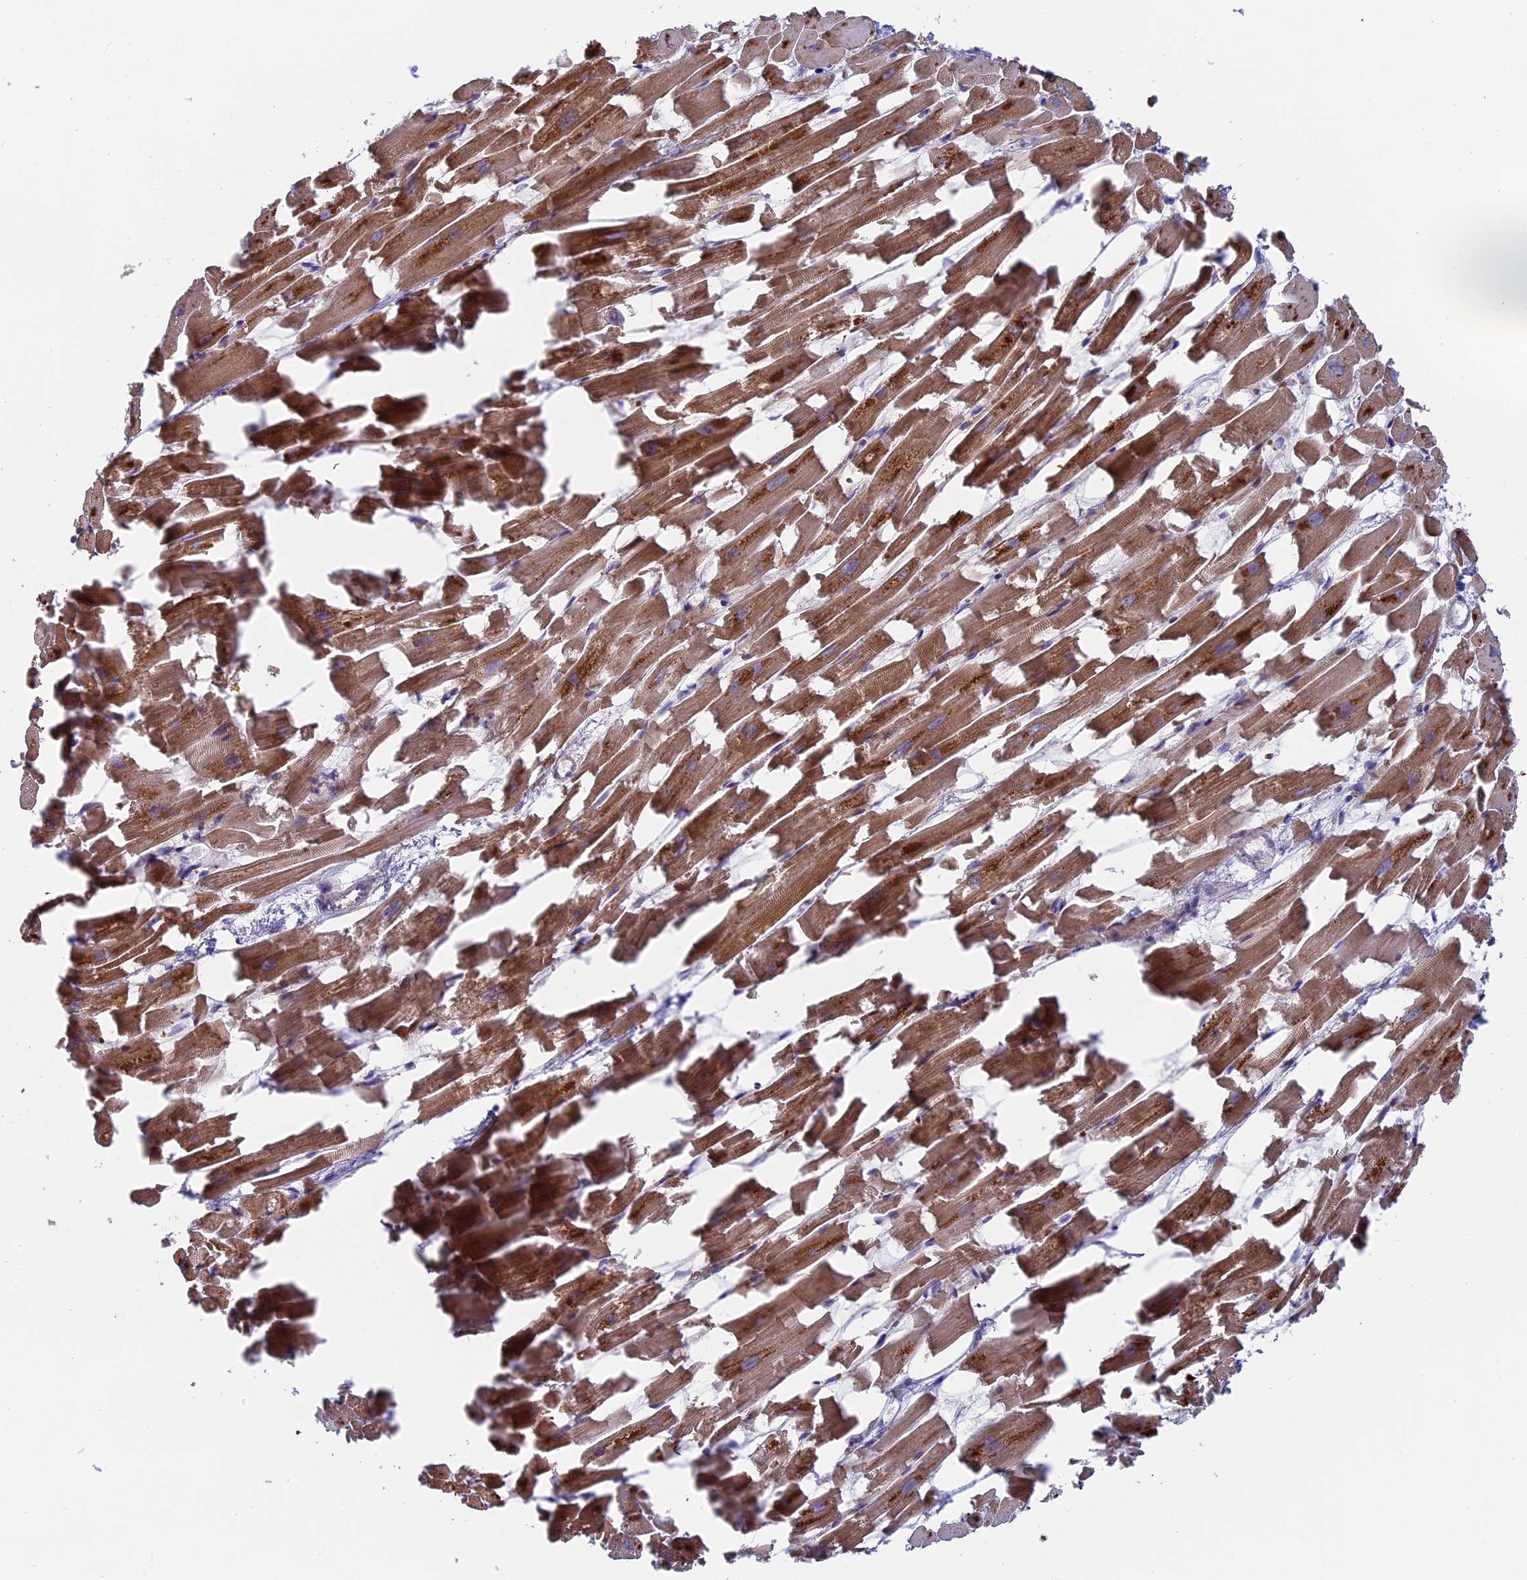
{"staining": {"intensity": "moderate", "quantity": ">75%", "location": "cytoplasmic/membranous"}, "tissue": "heart muscle", "cell_type": "Cardiomyocytes", "image_type": "normal", "snomed": [{"axis": "morphology", "description": "Normal tissue, NOS"}, {"axis": "topography", "description": "Heart"}], "caption": "A high-resolution micrograph shows immunohistochemistry staining of unremarkable heart muscle, which shows moderate cytoplasmic/membranous expression in approximately >75% of cardiomyocytes.", "gene": "RAMACL", "patient": {"sex": "female", "age": 64}}